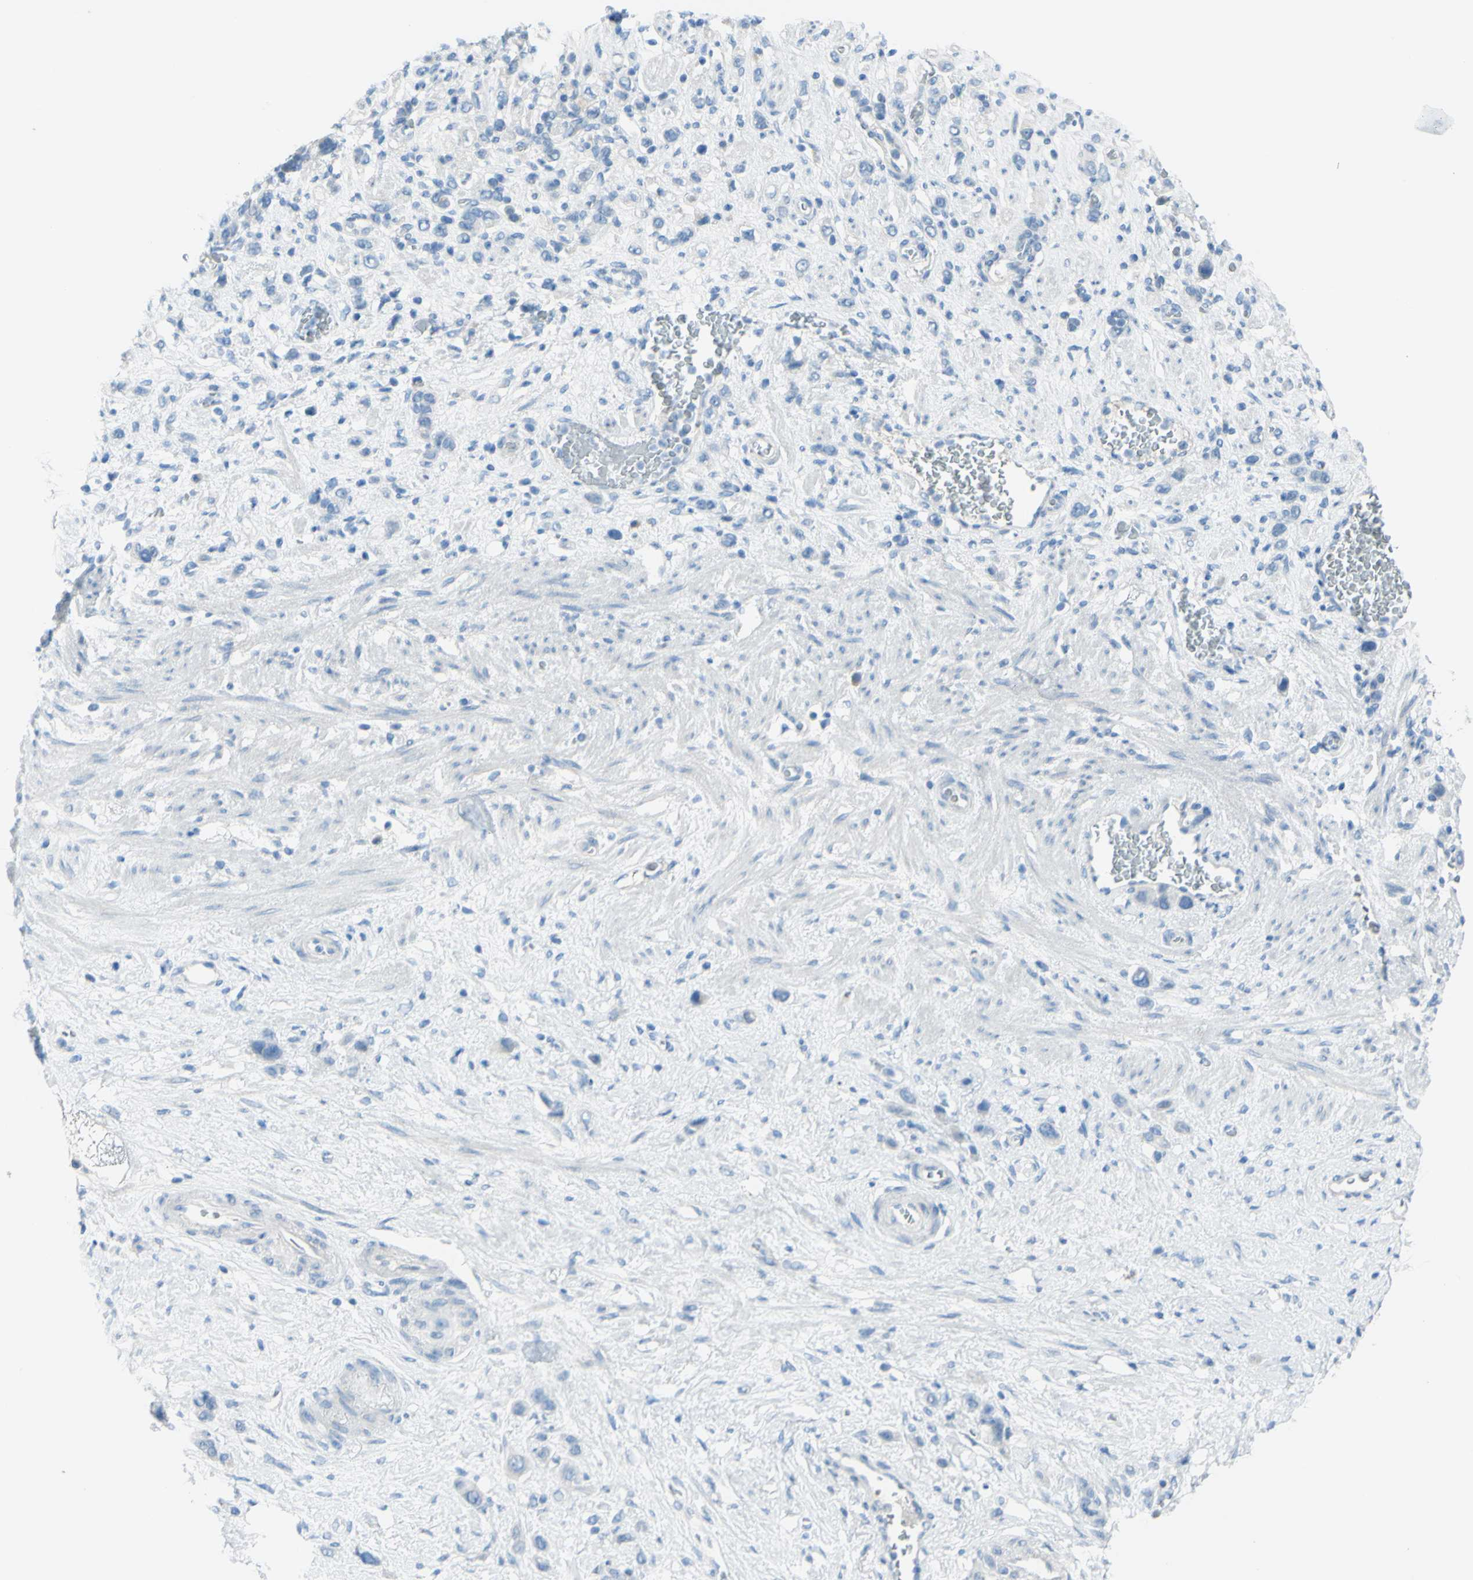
{"staining": {"intensity": "negative", "quantity": "none", "location": "none"}, "tissue": "stomach cancer", "cell_type": "Tumor cells", "image_type": "cancer", "snomed": [{"axis": "morphology", "description": "Adenocarcinoma, NOS"}, {"axis": "morphology", "description": "Adenocarcinoma, High grade"}, {"axis": "topography", "description": "Stomach, upper"}, {"axis": "topography", "description": "Stomach, lower"}], "caption": "This is an IHC image of stomach cancer (adenocarcinoma). There is no expression in tumor cells.", "gene": "TFPI2", "patient": {"sex": "female", "age": 65}}